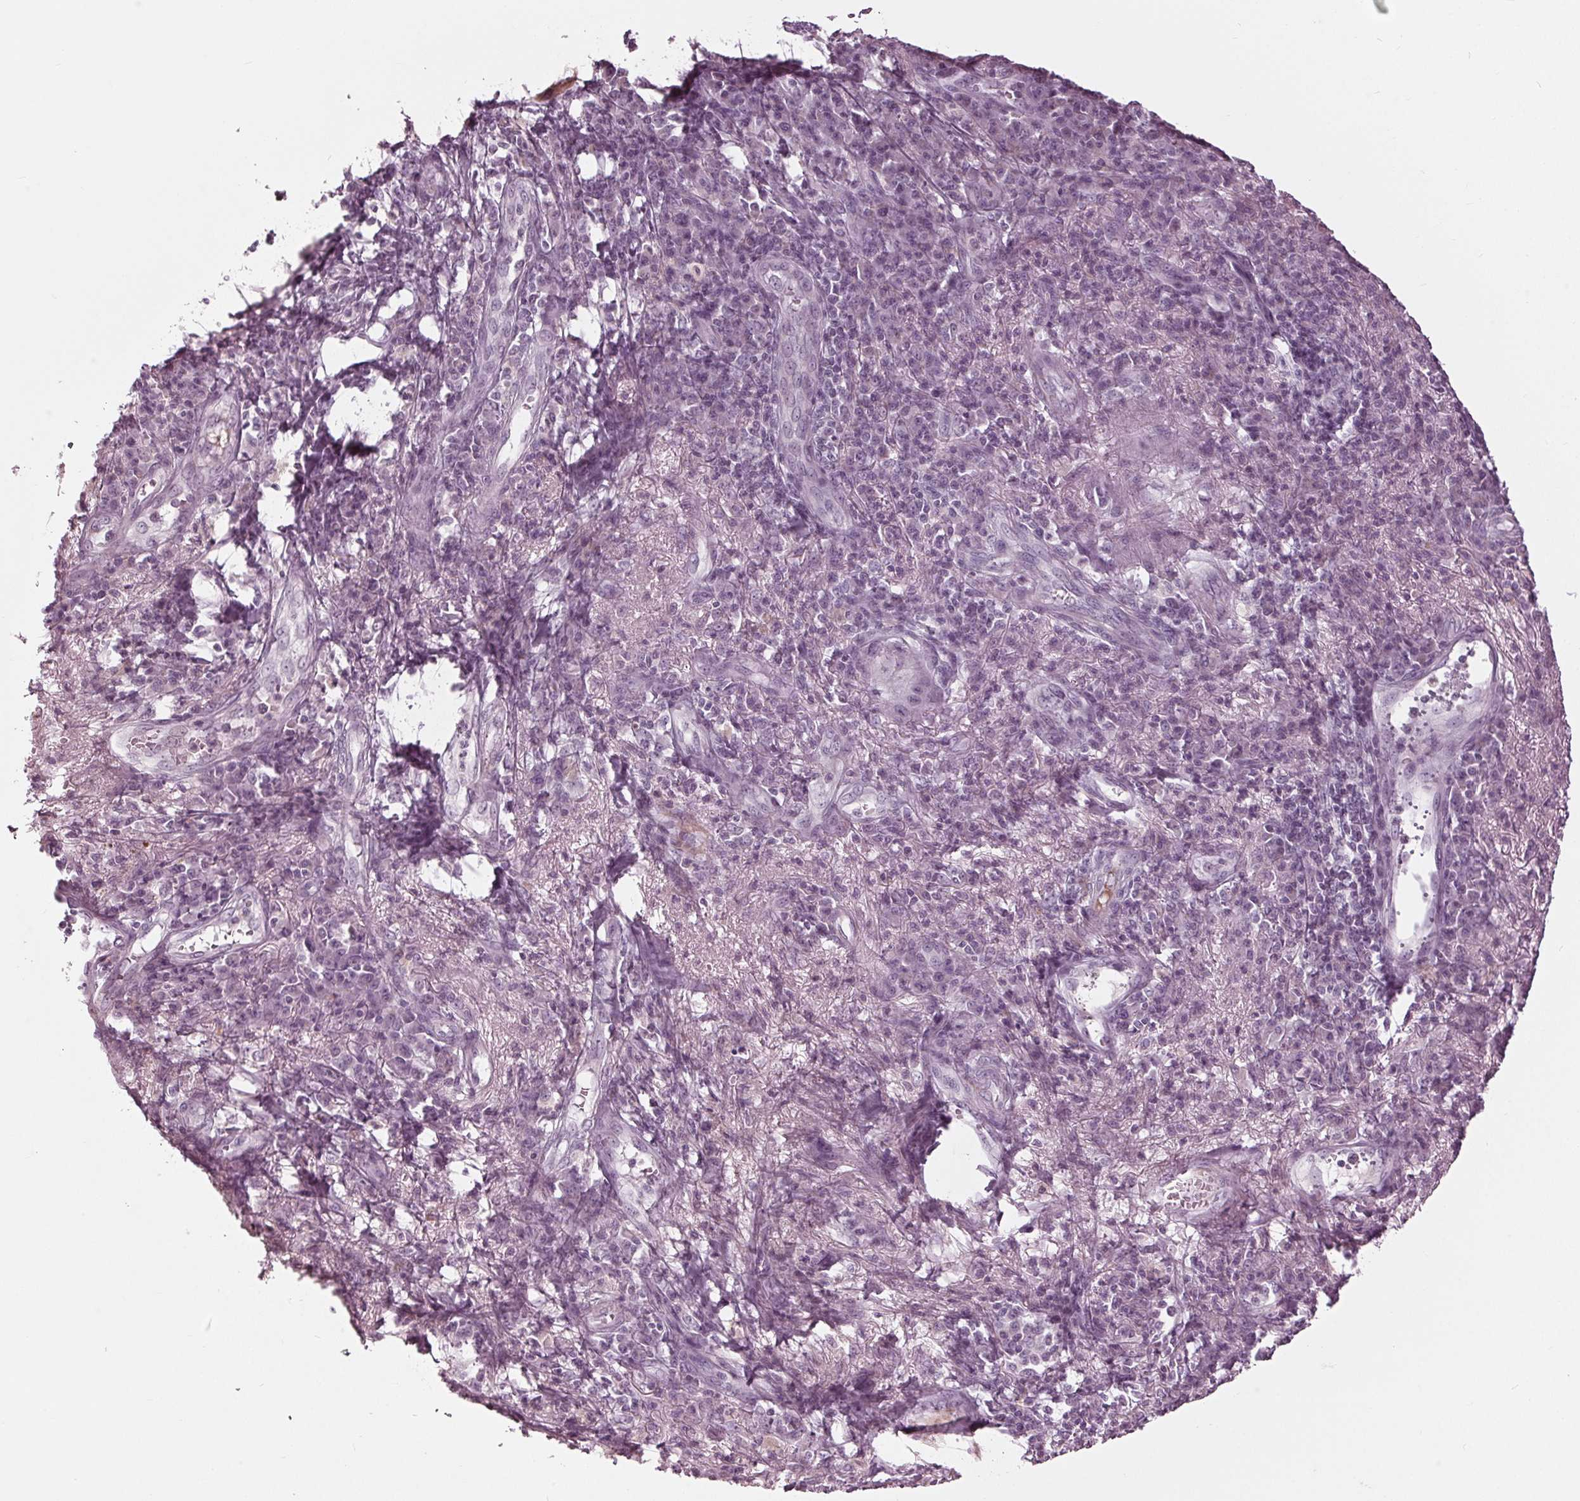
{"staining": {"intensity": "negative", "quantity": "none", "location": "none"}, "tissue": "skin cancer", "cell_type": "Tumor cells", "image_type": "cancer", "snomed": [{"axis": "morphology", "description": "Squamous cell carcinoma, NOS"}, {"axis": "topography", "description": "Skin"}], "caption": "Skin cancer was stained to show a protein in brown. There is no significant expression in tumor cells.", "gene": "CLN6", "patient": {"sex": "male", "age": 70}}